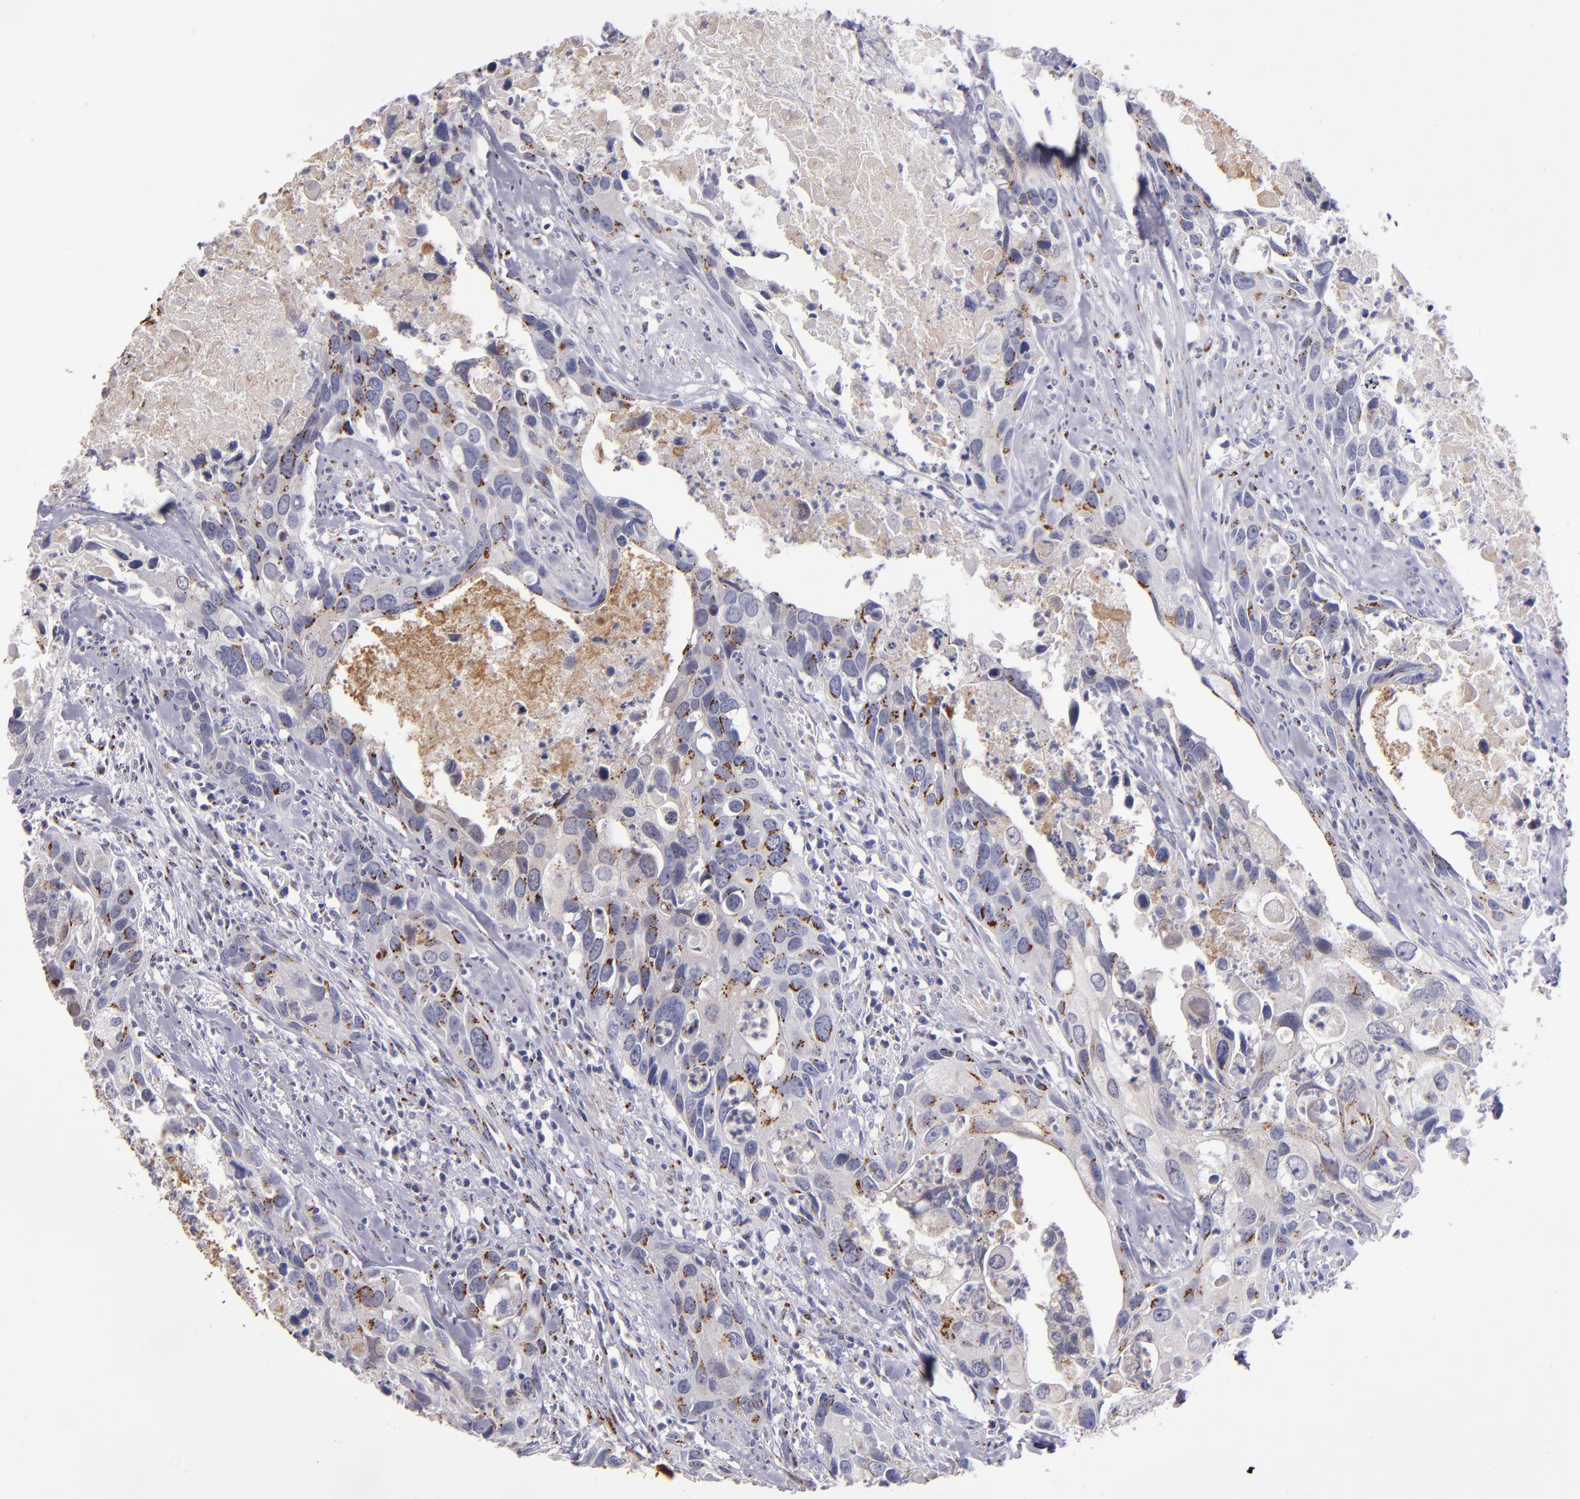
{"staining": {"intensity": "moderate", "quantity": "<25%", "location": "cytoplasmic/membranous"}, "tissue": "urothelial cancer", "cell_type": "Tumor cells", "image_type": "cancer", "snomed": [{"axis": "morphology", "description": "Urothelial carcinoma, High grade"}, {"axis": "topography", "description": "Urinary bladder"}], "caption": "About <25% of tumor cells in urothelial cancer reveal moderate cytoplasmic/membranous protein expression as visualized by brown immunohistochemical staining.", "gene": "RAB41", "patient": {"sex": "male", "age": 71}}